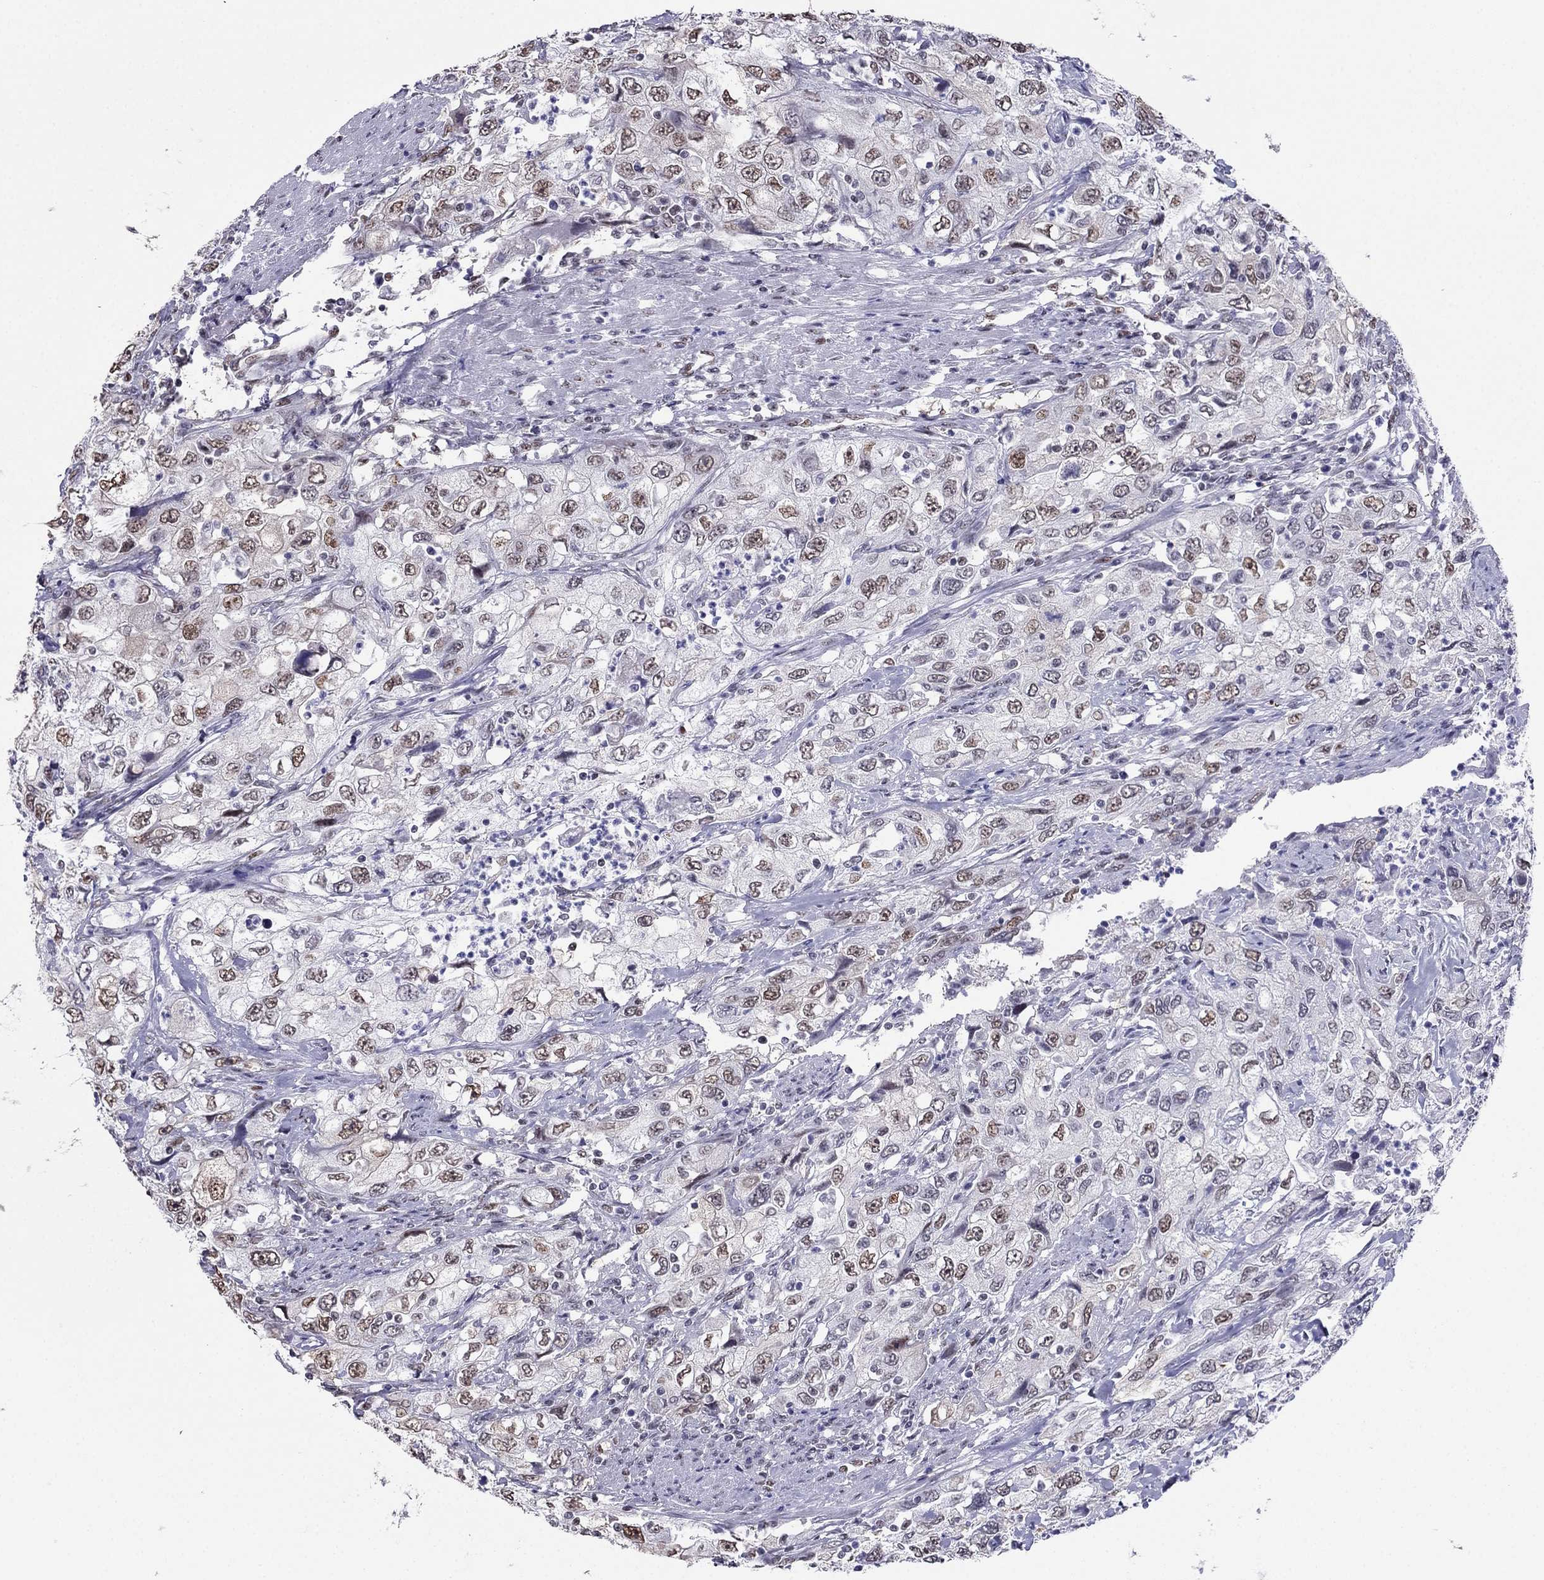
{"staining": {"intensity": "weak", "quantity": ">75%", "location": "nuclear"}, "tissue": "urothelial cancer", "cell_type": "Tumor cells", "image_type": "cancer", "snomed": [{"axis": "morphology", "description": "Urothelial carcinoma, High grade"}, {"axis": "topography", "description": "Urinary bladder"}], "caption": "This is a micrograph of immunohistochemistry (IHC) staining of urothelial cancer, which shows weak positivity in the nuclear of tumor cells.", "gene": "PPM1G", "patient": {"sex": "male", "age": 76}}